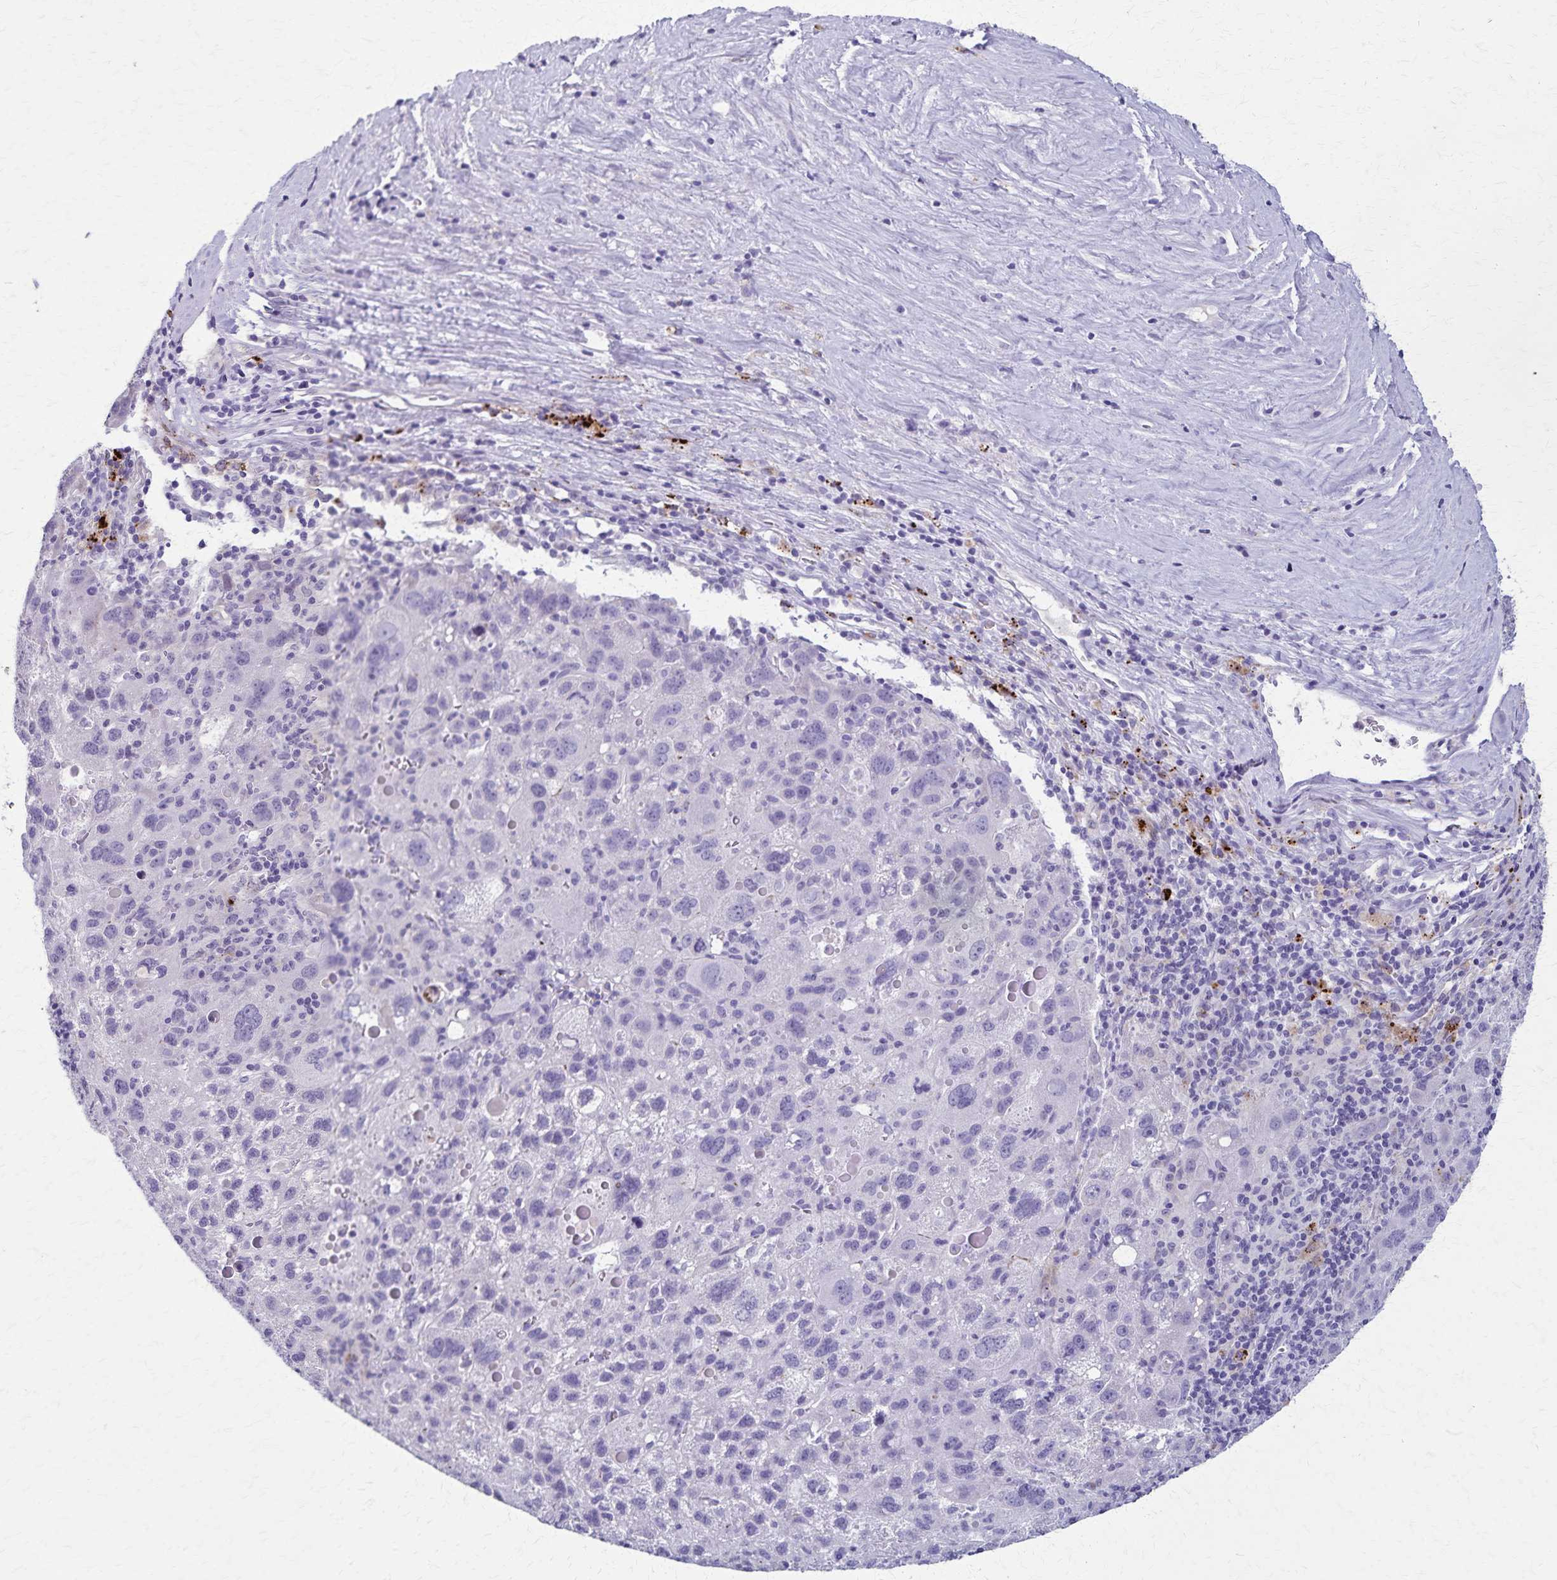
{"staining": {"intensity": "negative", "quantity": "none", "location": "none"}, "tissue": "liver cancer", "cell_type": "Tumor cells", "image_type": "cancer", "snomed": [{"axis": "morphology", "description": "Carcinoma, Hepatocellular, NOS"}, {"axis": "topography", "description": "Liver"}], "caption": "IHC photomicrograph of neoplastic tissue: liver cancer (hepatocellular carcinoma) stained with DAB (3,3'-diaminobenzidine) exhibits no significant protein staining in tumor cells.", "gene": "TMEM60", "patient": {"sex": "female", "age": 77}}